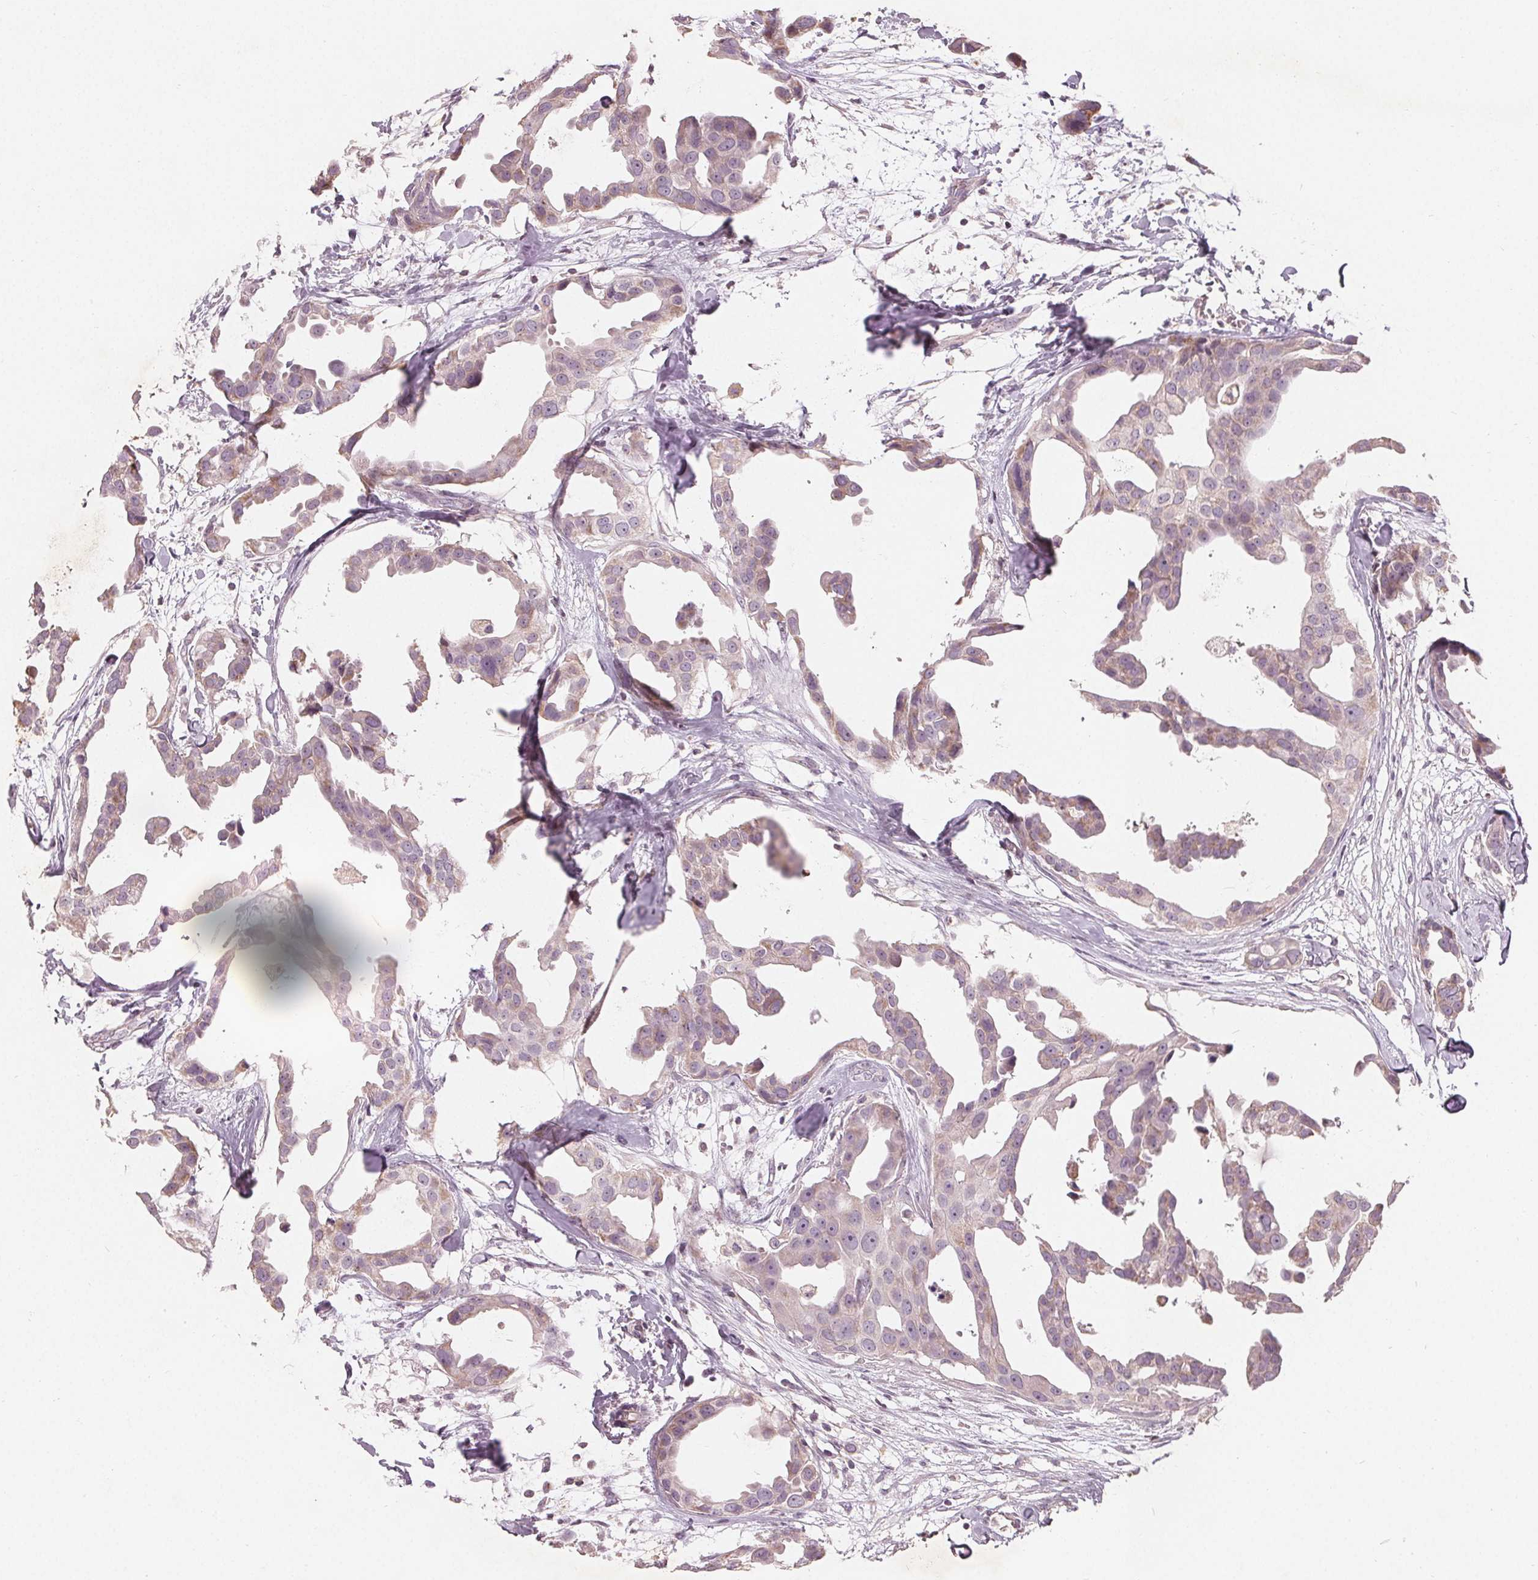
{"staining": {"intensity": "weak", "quantity": "<25%", "location": "cytoplasmic/membranous"}, "tissue": "breast cancer", "cell_type": "Tumor cells", "image_type": "cancer", "snomed": [{"axis": "morphology", "description": "Duct carcinoma"}, {"axis": "topography", "description": "Breast"}], "caption": "Immunohistochemical staining of breast cancer exhibits no significant expression in tumor cells.", "gene": "TRIM60", "patient": {"sex": "female", "age": 38}}